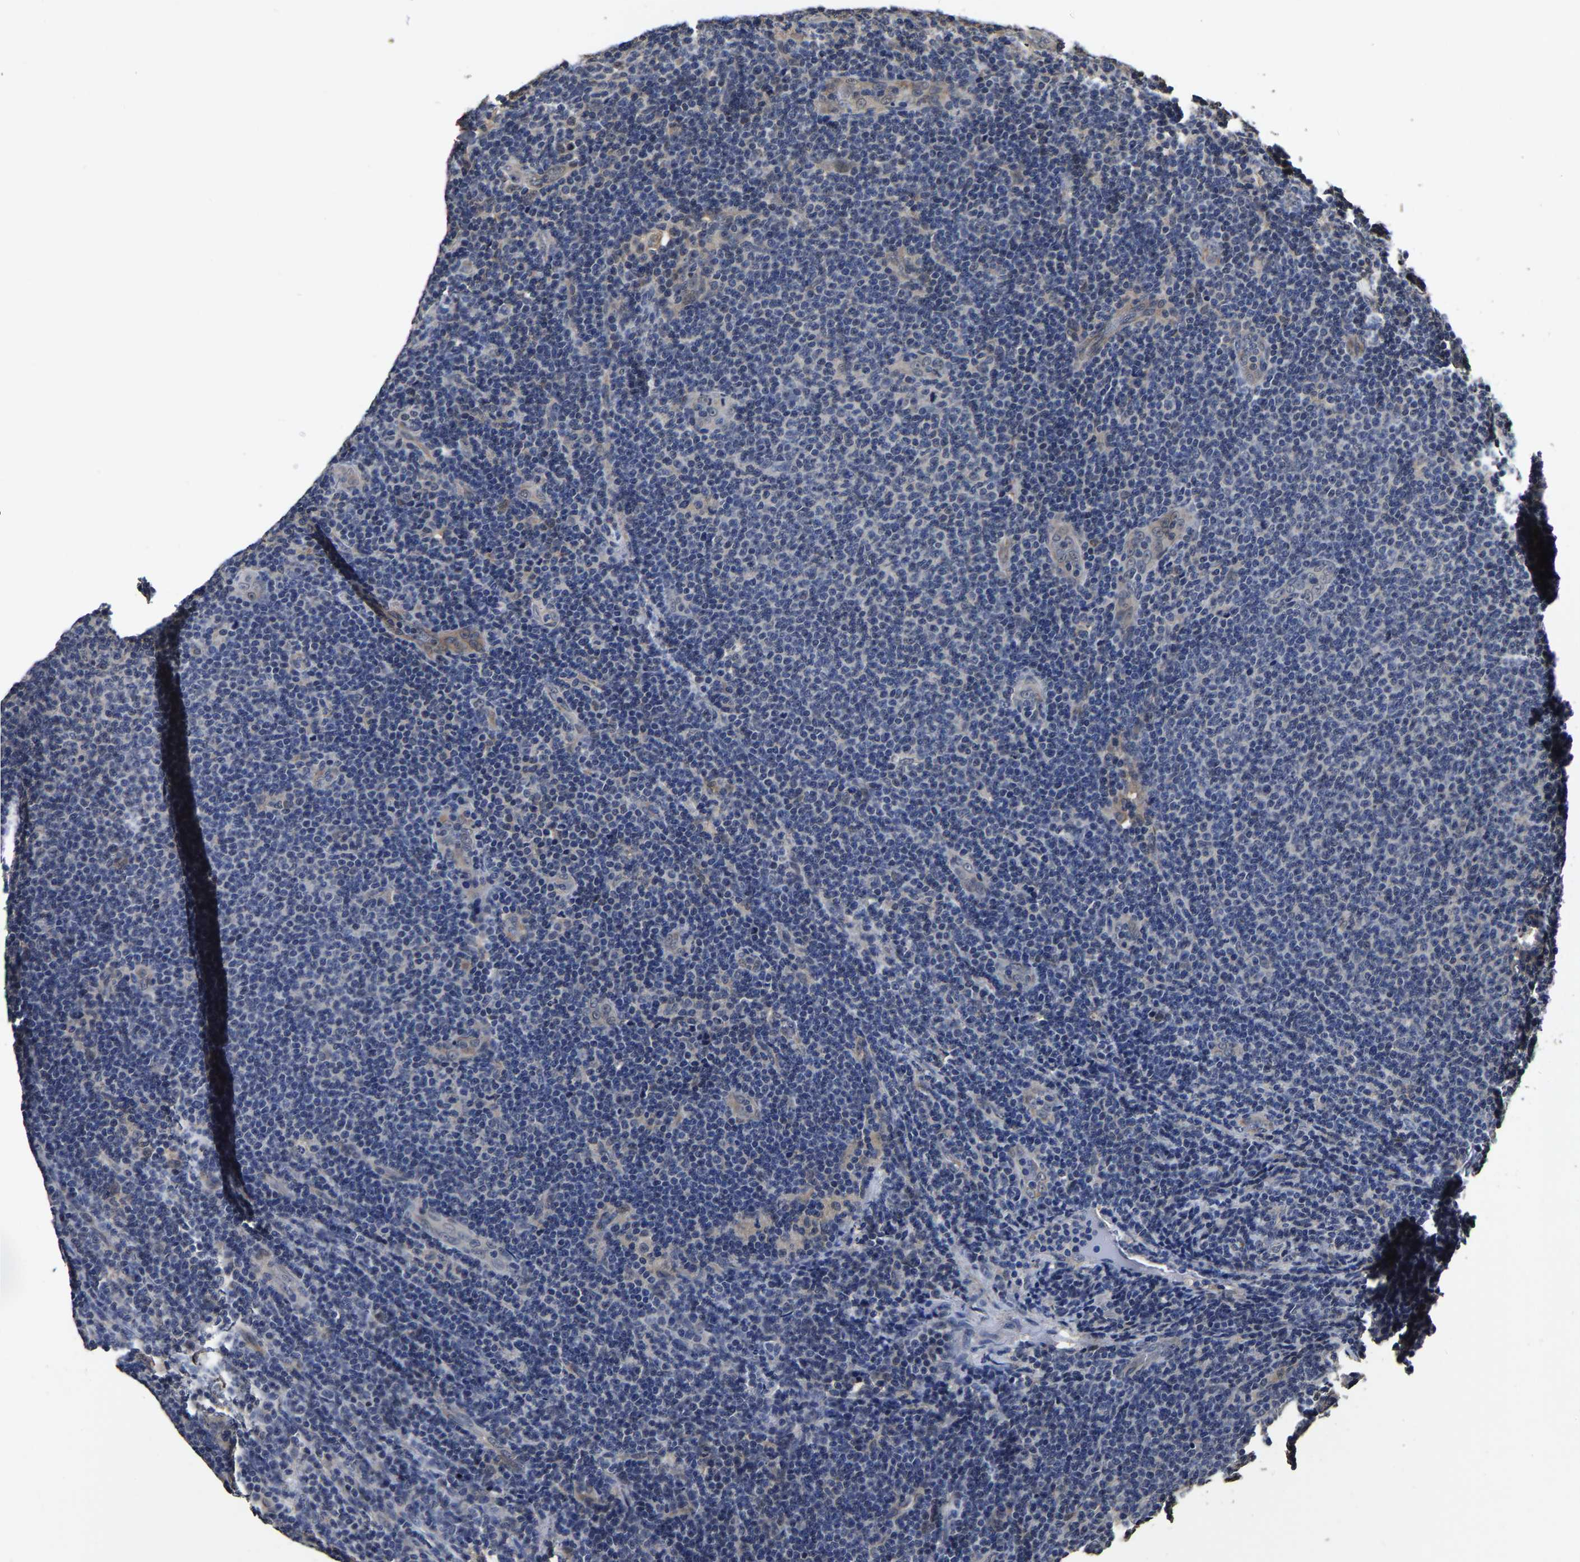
{"staining": {"intensity": "negative", "quantity": "none", "location": "none"}, "tissue": "lymphoma", "cell_type": "Tumor cells", "image_type": "cancer", "snomed": [{"axis": "morphology", "description": "Malignant lymphoma, non-Hodgkin's type, Low grade"}, {"axis": "topography", "description": "Lymph node"}], "caption": "DAB (3,3'-diaminobenzidine) immunohistochemical staining of human lymphoma displays no significant expression in tumor cells.", "gene": "STK32C", "patient": {"sex": "male", "age": 66}}